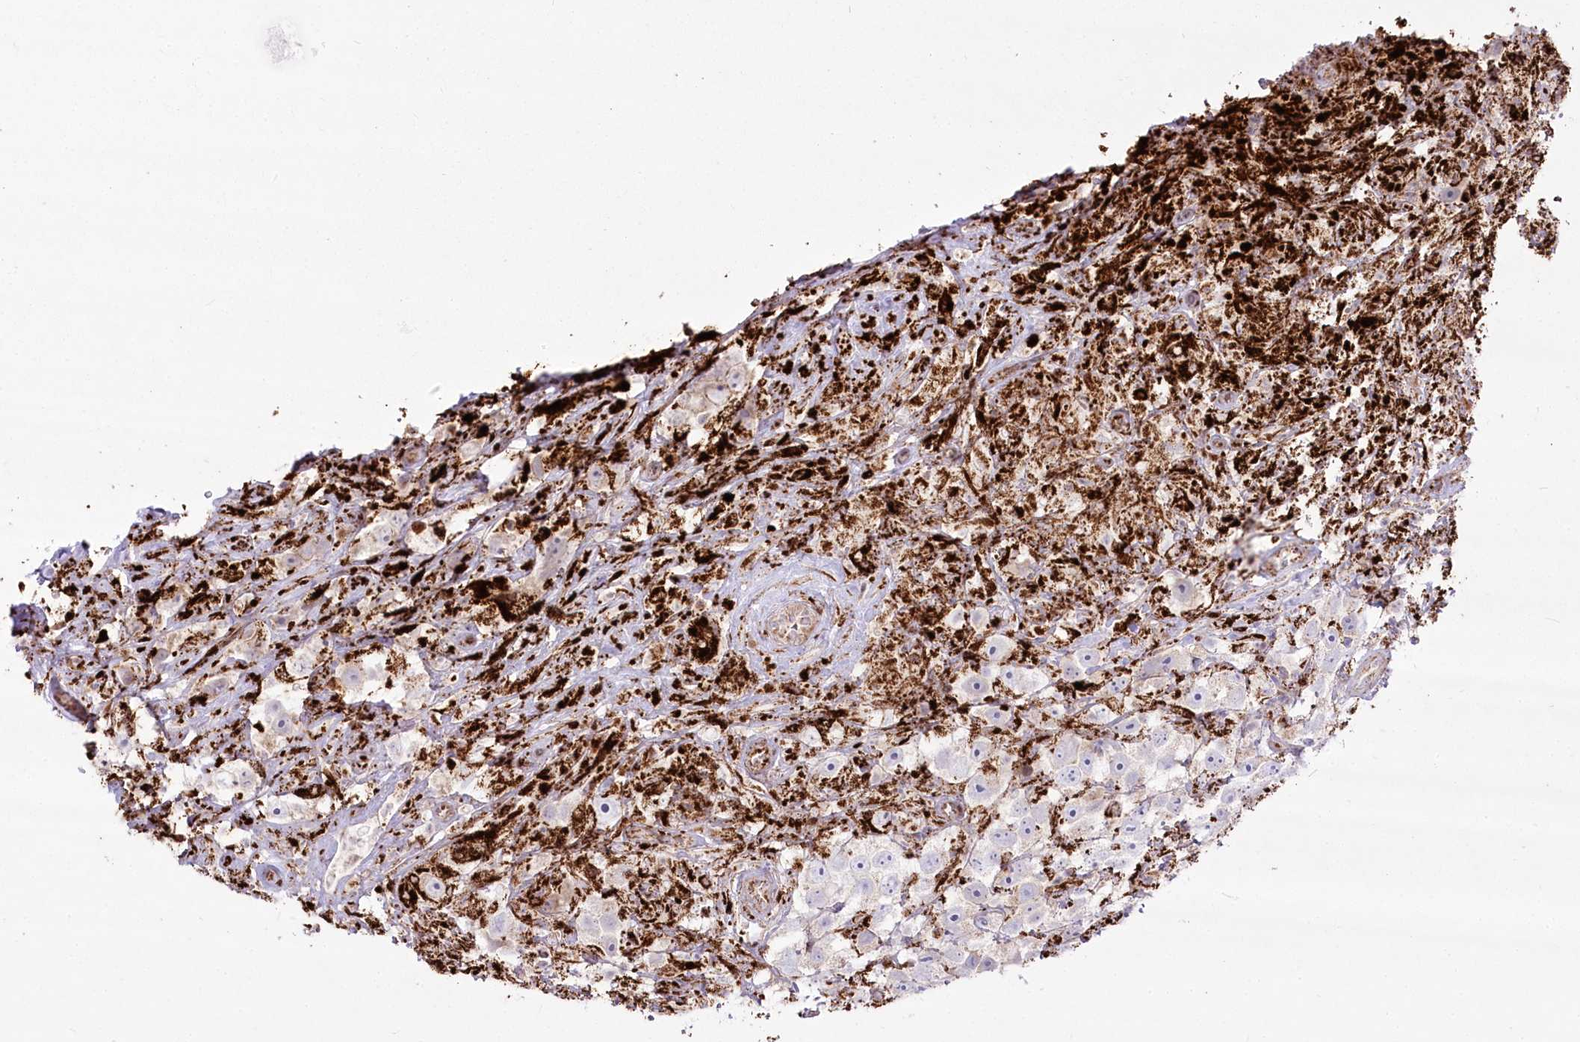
{"staining": {"intensity": "negative", "quantity": "none", "location": "none"}, "tissue": "testis cancer", "cell_type": "Tumor cells", "image_type": "cancer", "snomed": [{"axis": "morphology", "description": "Seminoma, NOS"}, {"axis": "topography", "description": "Testis"}], "caption": "High power microscopy image of an immunohistochemistry histopathology image of seminoma (testis), revealing no significant positivity in tumor cells. (Brightfield microscopy of DAB (3,3'-diaminobenzidine) immunohistochemistry at high magnification).", "gene": "CEP164", "patient": {"sex": "male", "age": 49}}